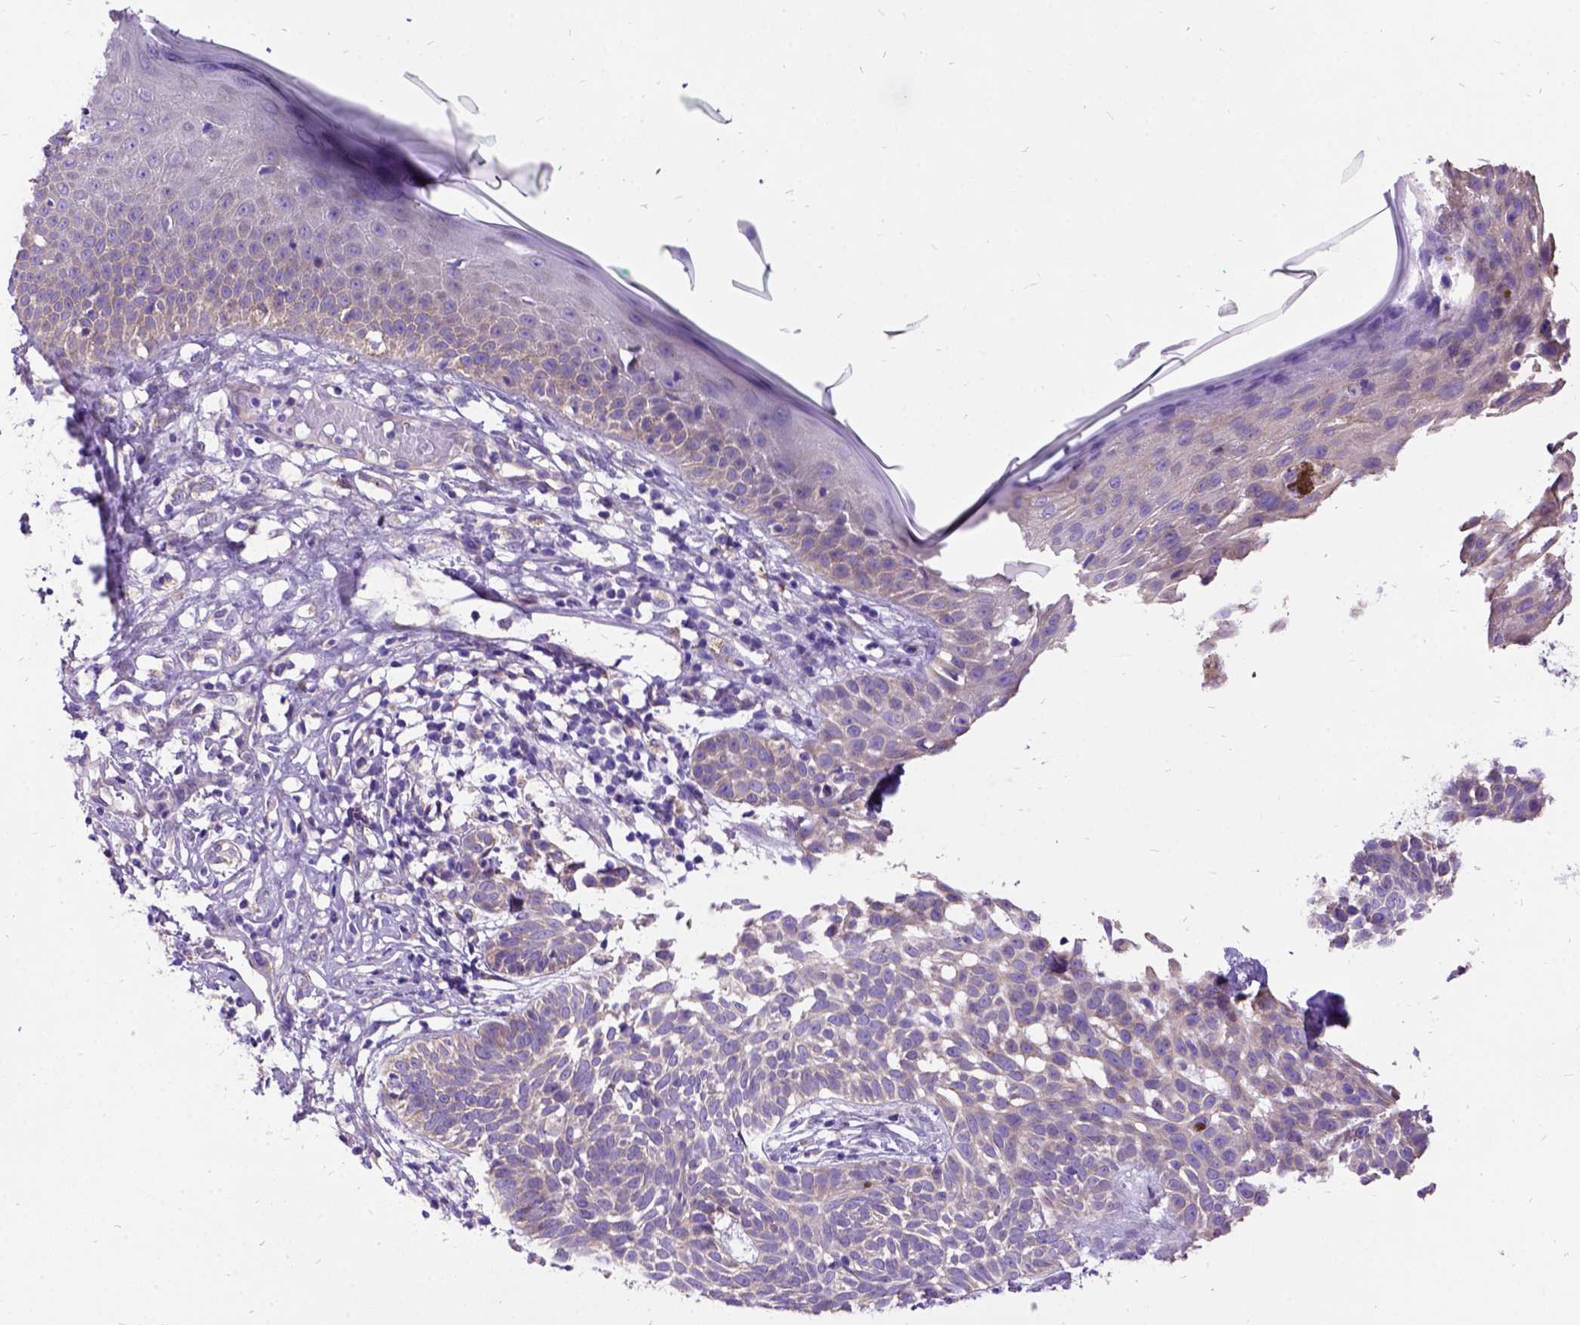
{"staining": {"intensity": "negative", "quantity": "none", "location": "none"}, "tissue": "skin cancer", "cell_type": "Tumor cells", "image_type": "cancer", "snomed": [{"axis": "morphology", "description": "Basal cell carcinoma"}, {"axis": "topography", "description": "Skin"}], "caption": "Immunohistochemical staining of skin cancer exhibits no significant expression in tumor cells.", "gene": "CFAP54", "patient": {"sex": "male", "age": 85}}